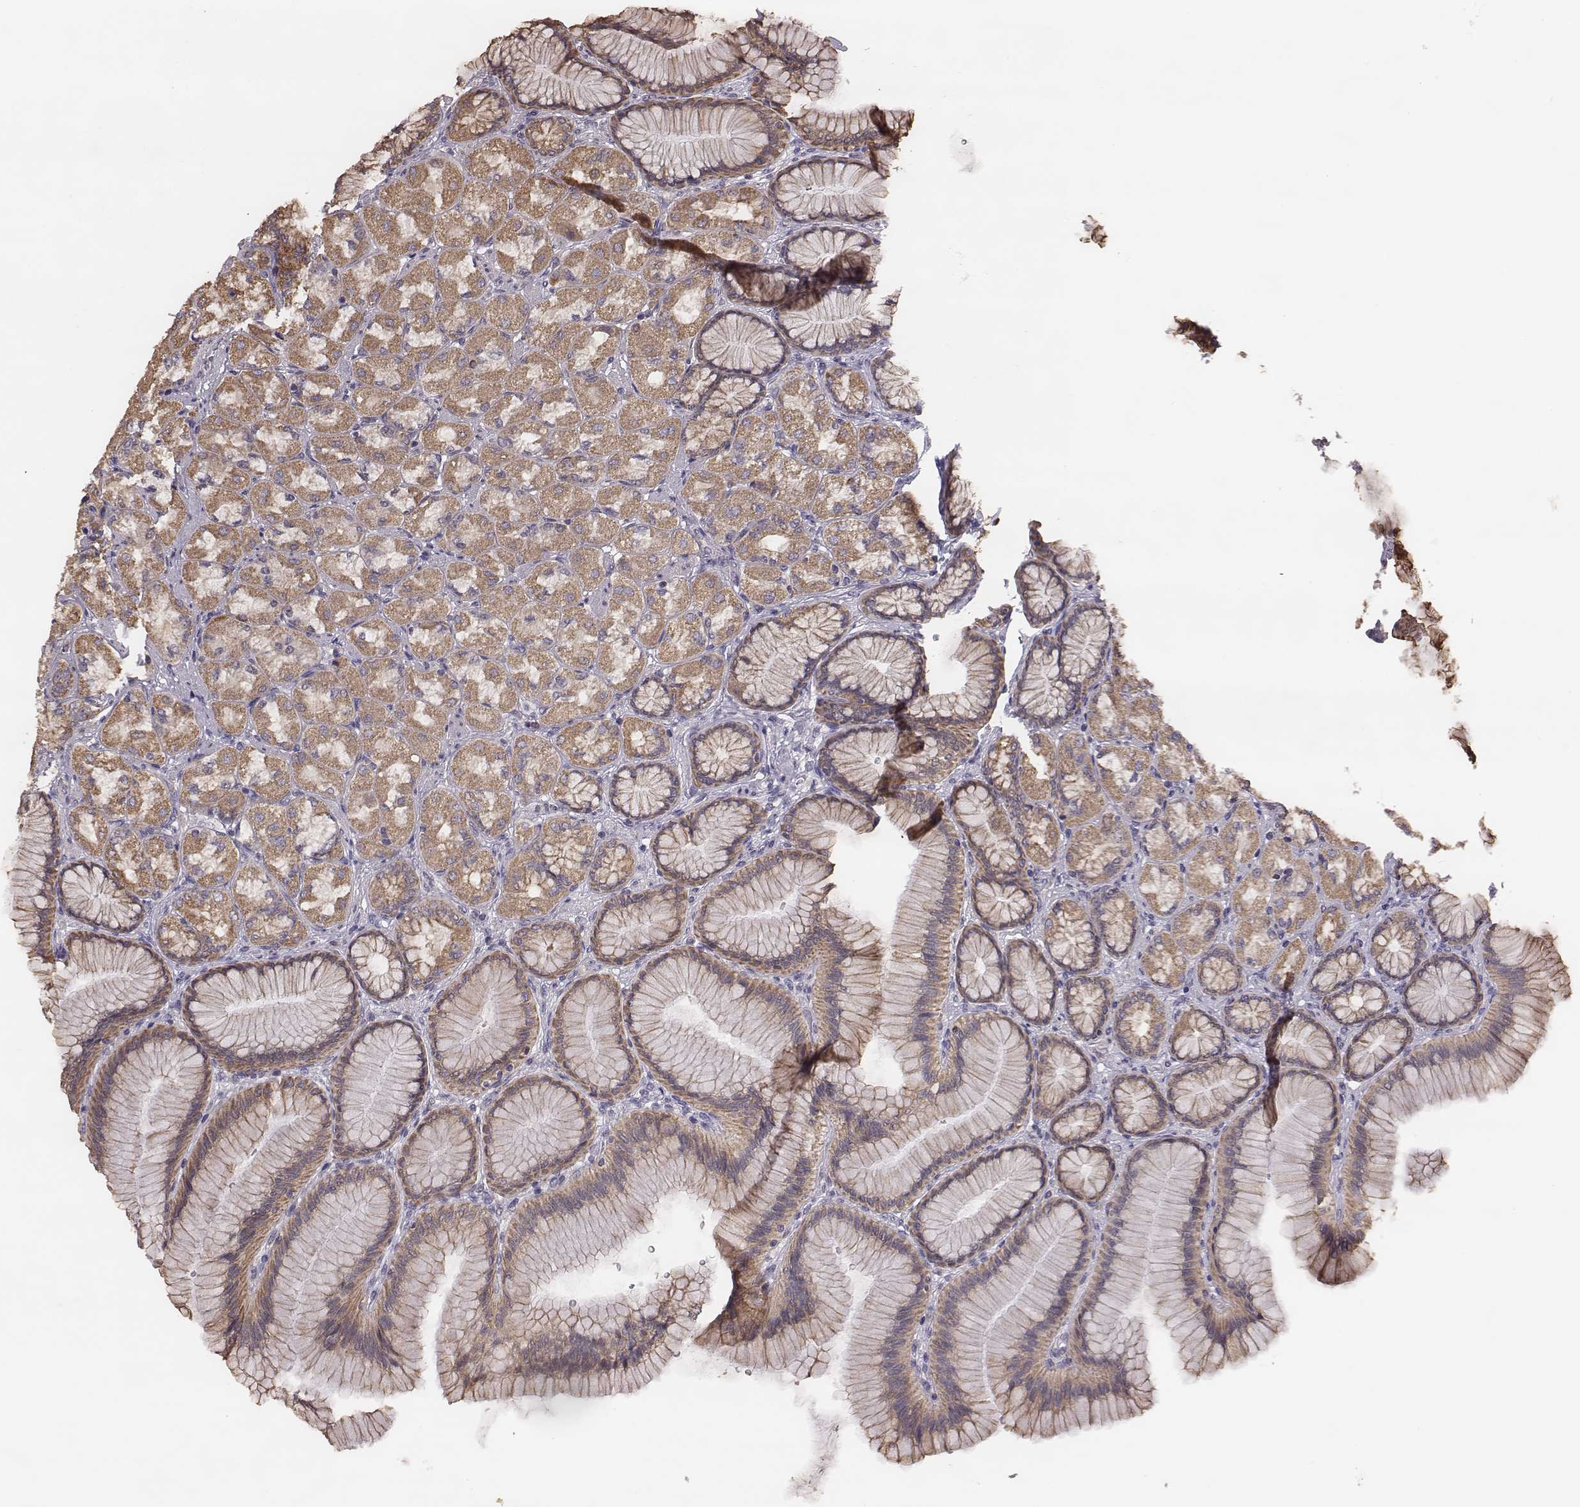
{"staining": {"intensity": "weak", "quantity": ">75%", "location": "cytoplasmic/membranous"}, "tissue": "stomach", "cell_type": "Glandular cells", "image_type": "normal", "snomed": [{"axis": "morphology", "description": "Normal tissue, NOS"}, {"axis": "morphology", "description": "Adenocarcinoma, NOS"}, {"axis": "morphology", "description": "Adenocarcinoma, High grade"}, {"axis": "topography", "description": "Stomach, upper"}, {"axis": "topography", "description": "Stomach"}], "caption": "Human stomach stained with a brown dye exhibits weak cytoplasmic/membranous positive staining in approximately >75% of glandular cells.", "gene": "HAVCR1", "patient": {"sex": "female", "age": 65}}